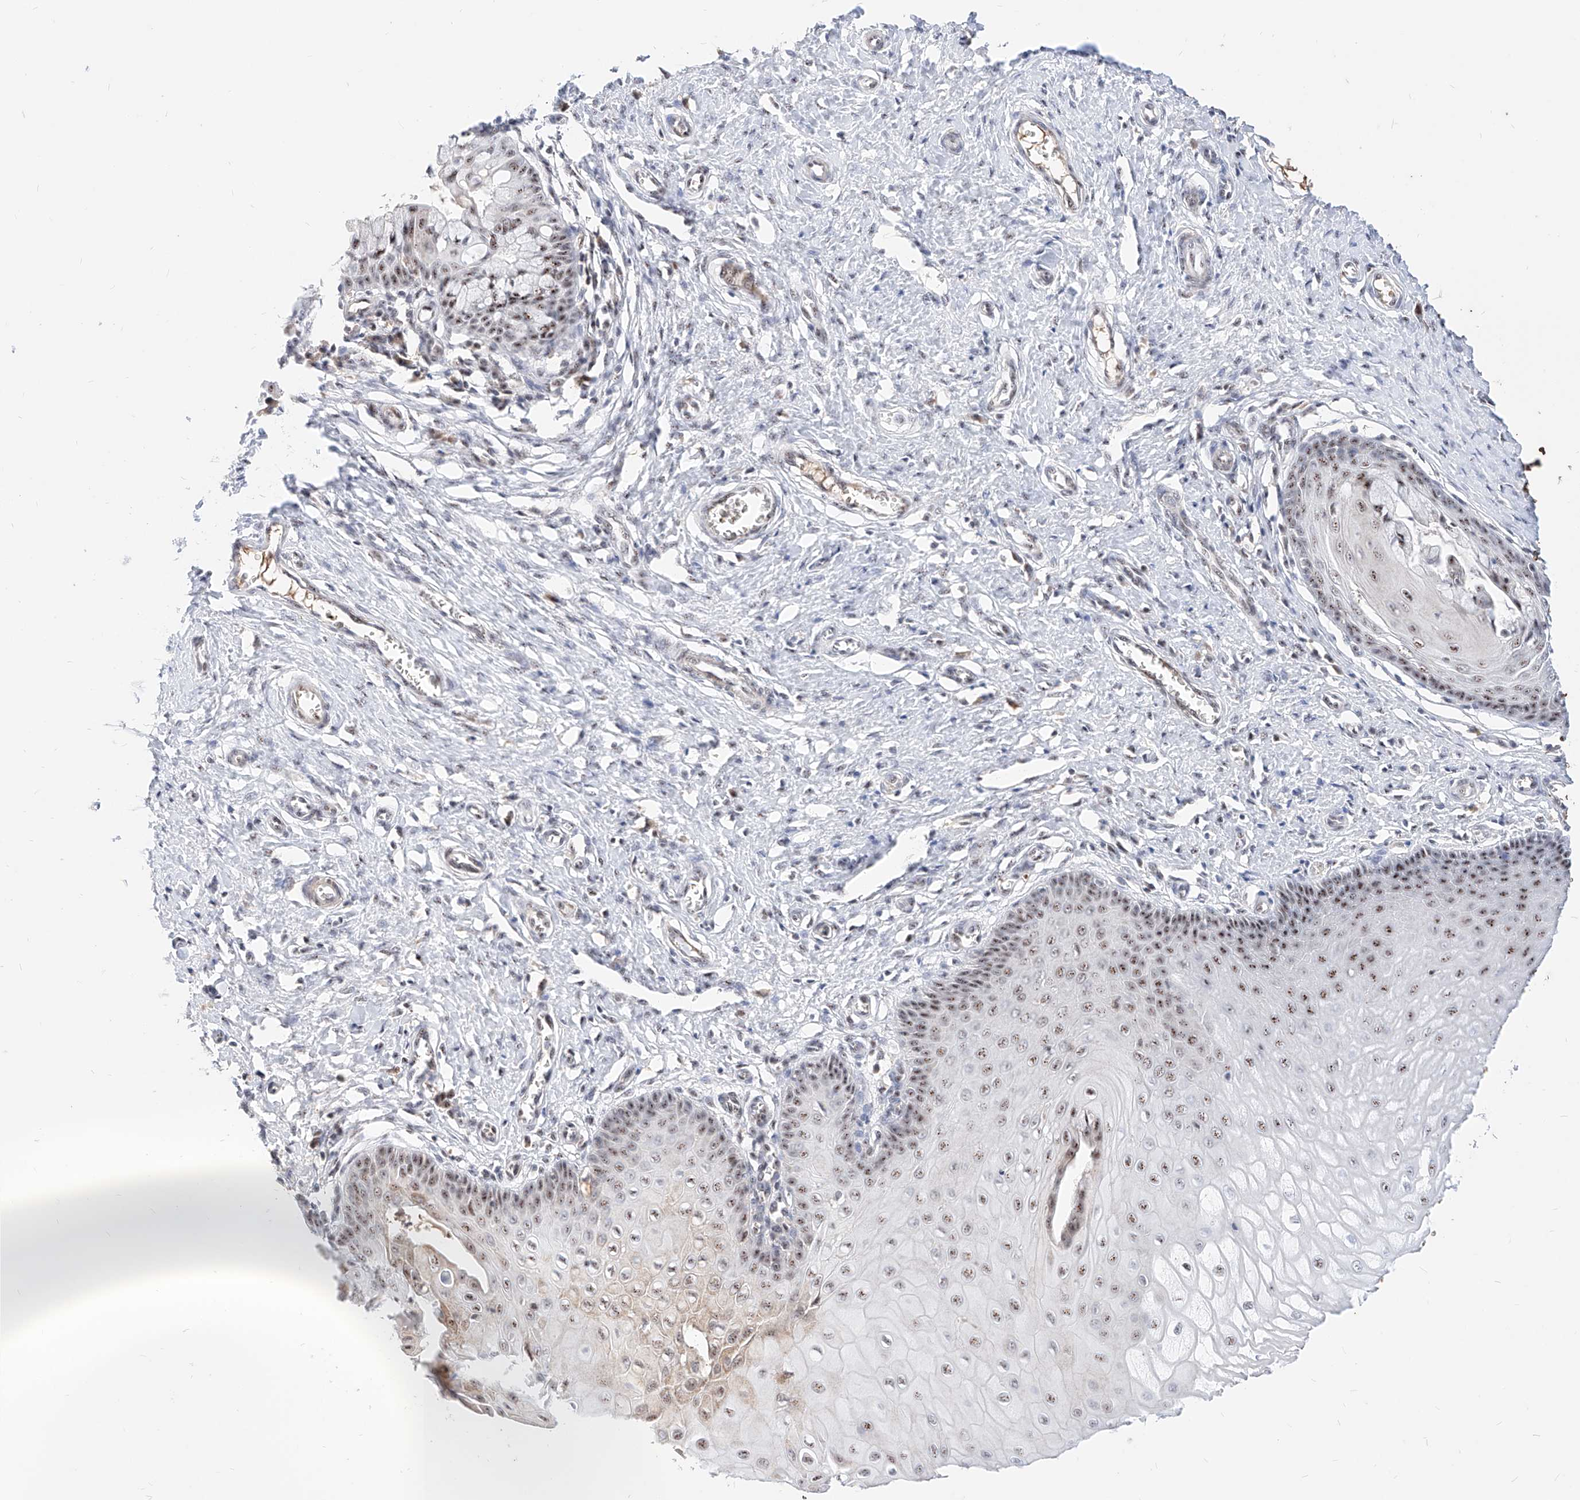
{"staining": {"intensity": "moderate", "quantity": "25%-75%", "location": "nuclear"}, "tissue": "cervix", "cell_type": "Glandular cells", "image_type": "normal", "snomed": [{"axis": "morphology", "description": "Normal tissue, NOS"}, {"axis": "topography", "description": "Cervix"}], "caption": "Protein analysis of normal cervix reveals moderate nuclear positivity in about 25%-75% of glandular cells. (Brightfield microscopy of DAB IHC at high magnification).", "gene": "ZFP42", "patient": {"sex": "female", "age": 55}}